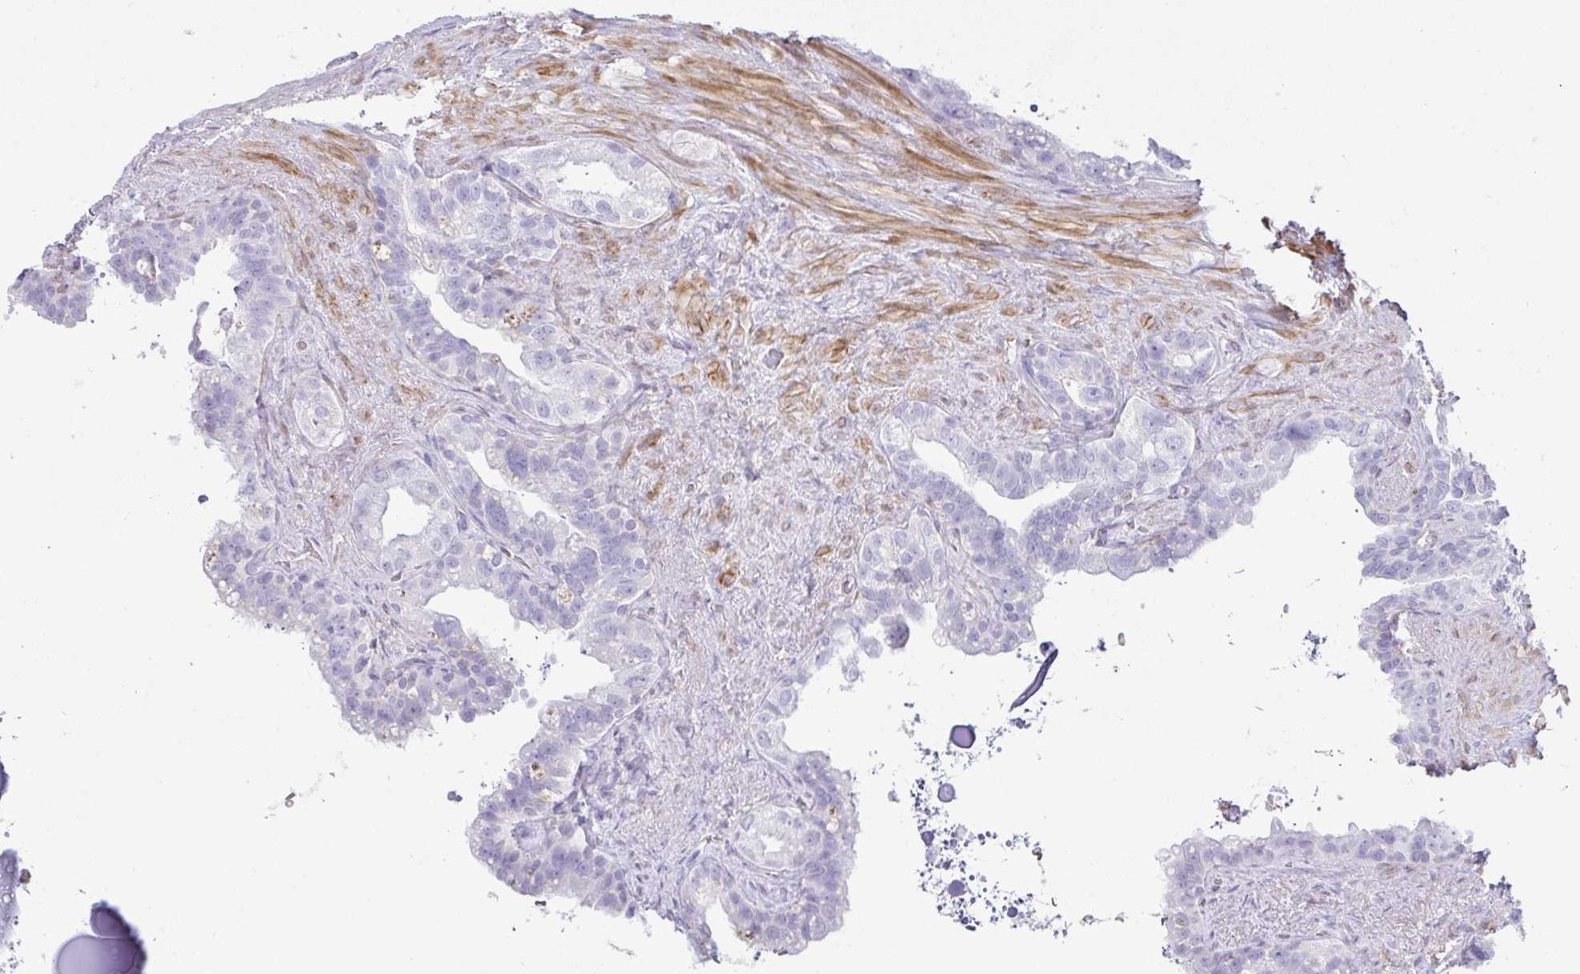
{"staining": {"intensity": "negative", "quantity": "none", "location": "none"}, "tissue": "seminal vesicle", "cell_type": "Glandular cells", "image_type": "normal", "snomed": [{"axis": "morphology", "description": "Normal tissue, NOS"}, {"axis": "topography", "description": "Seminal veicle"}, {"axis": "topography", "description": "Peripheral nerve tissue"}], "caption": "An image of seminal vesicle stained for a protein reveals no brown staining in glandular cells. The staining was performed using DAB to visualize the protein expression in brown, while the nuclei were stained in blue with hematoxylin (Magnification: 20x).", "gene": "CDRT15", "patient": {"sex": "male", "age": 76}}